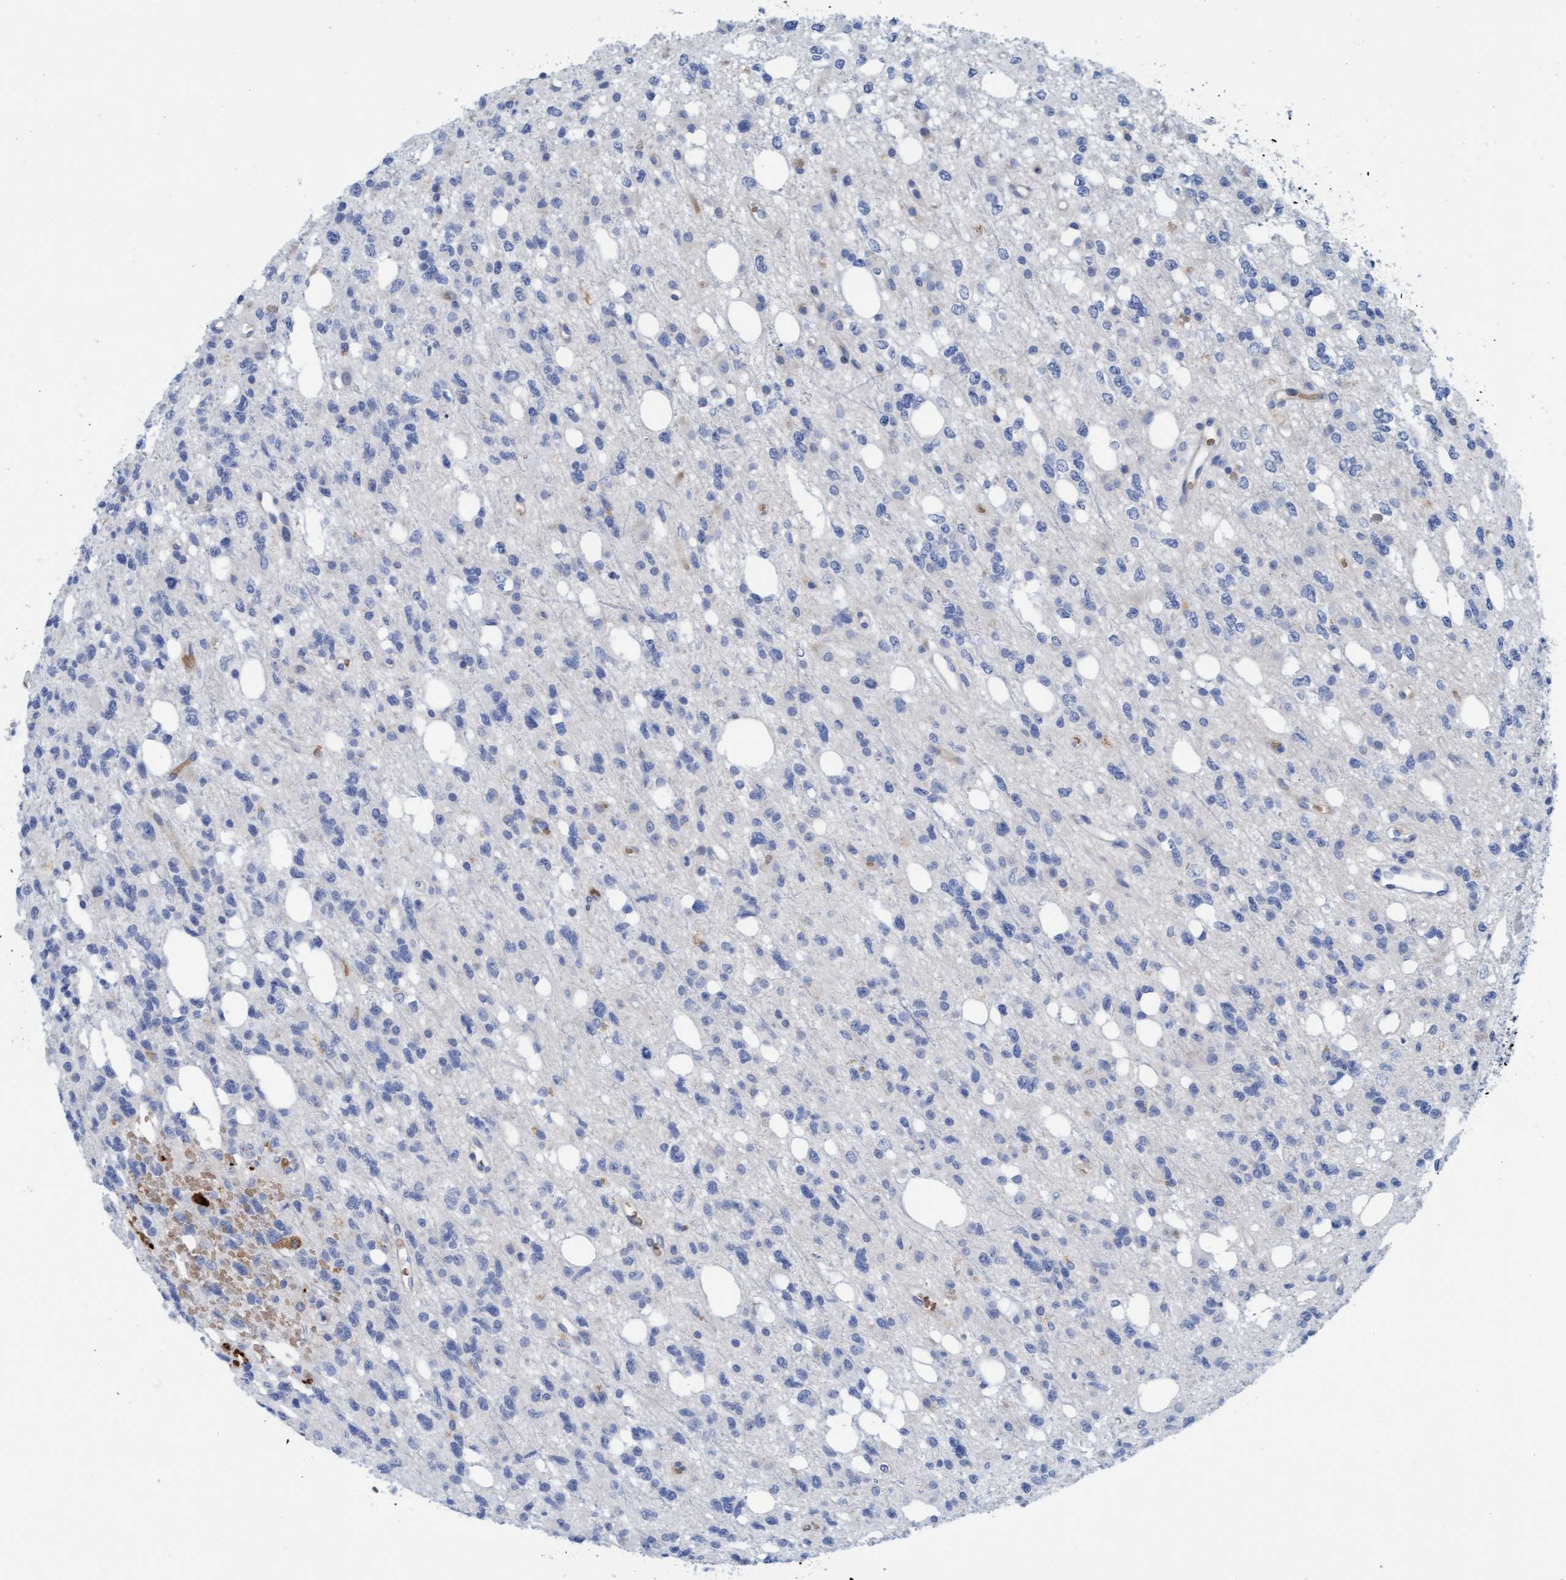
{"staining": {"intensity": "negative", "quantity": "none", "location": "none"}, "tissue": "glioma", "cell_type": "Tumor cells", "image_type": "cancer", "snomed": [{"axis": "morphology", "description": "Glioma, malignant, High grade"}, {"axis": "topography", "description": "Brain"}], "caption": "High power microscopy micrograph of an immunohistochemistry image of malignant glioma (high-grade), revealing no significant staining in tumor cells.", "gene": "P2RX5", "patient": {"sex": "female", "age": 62}}